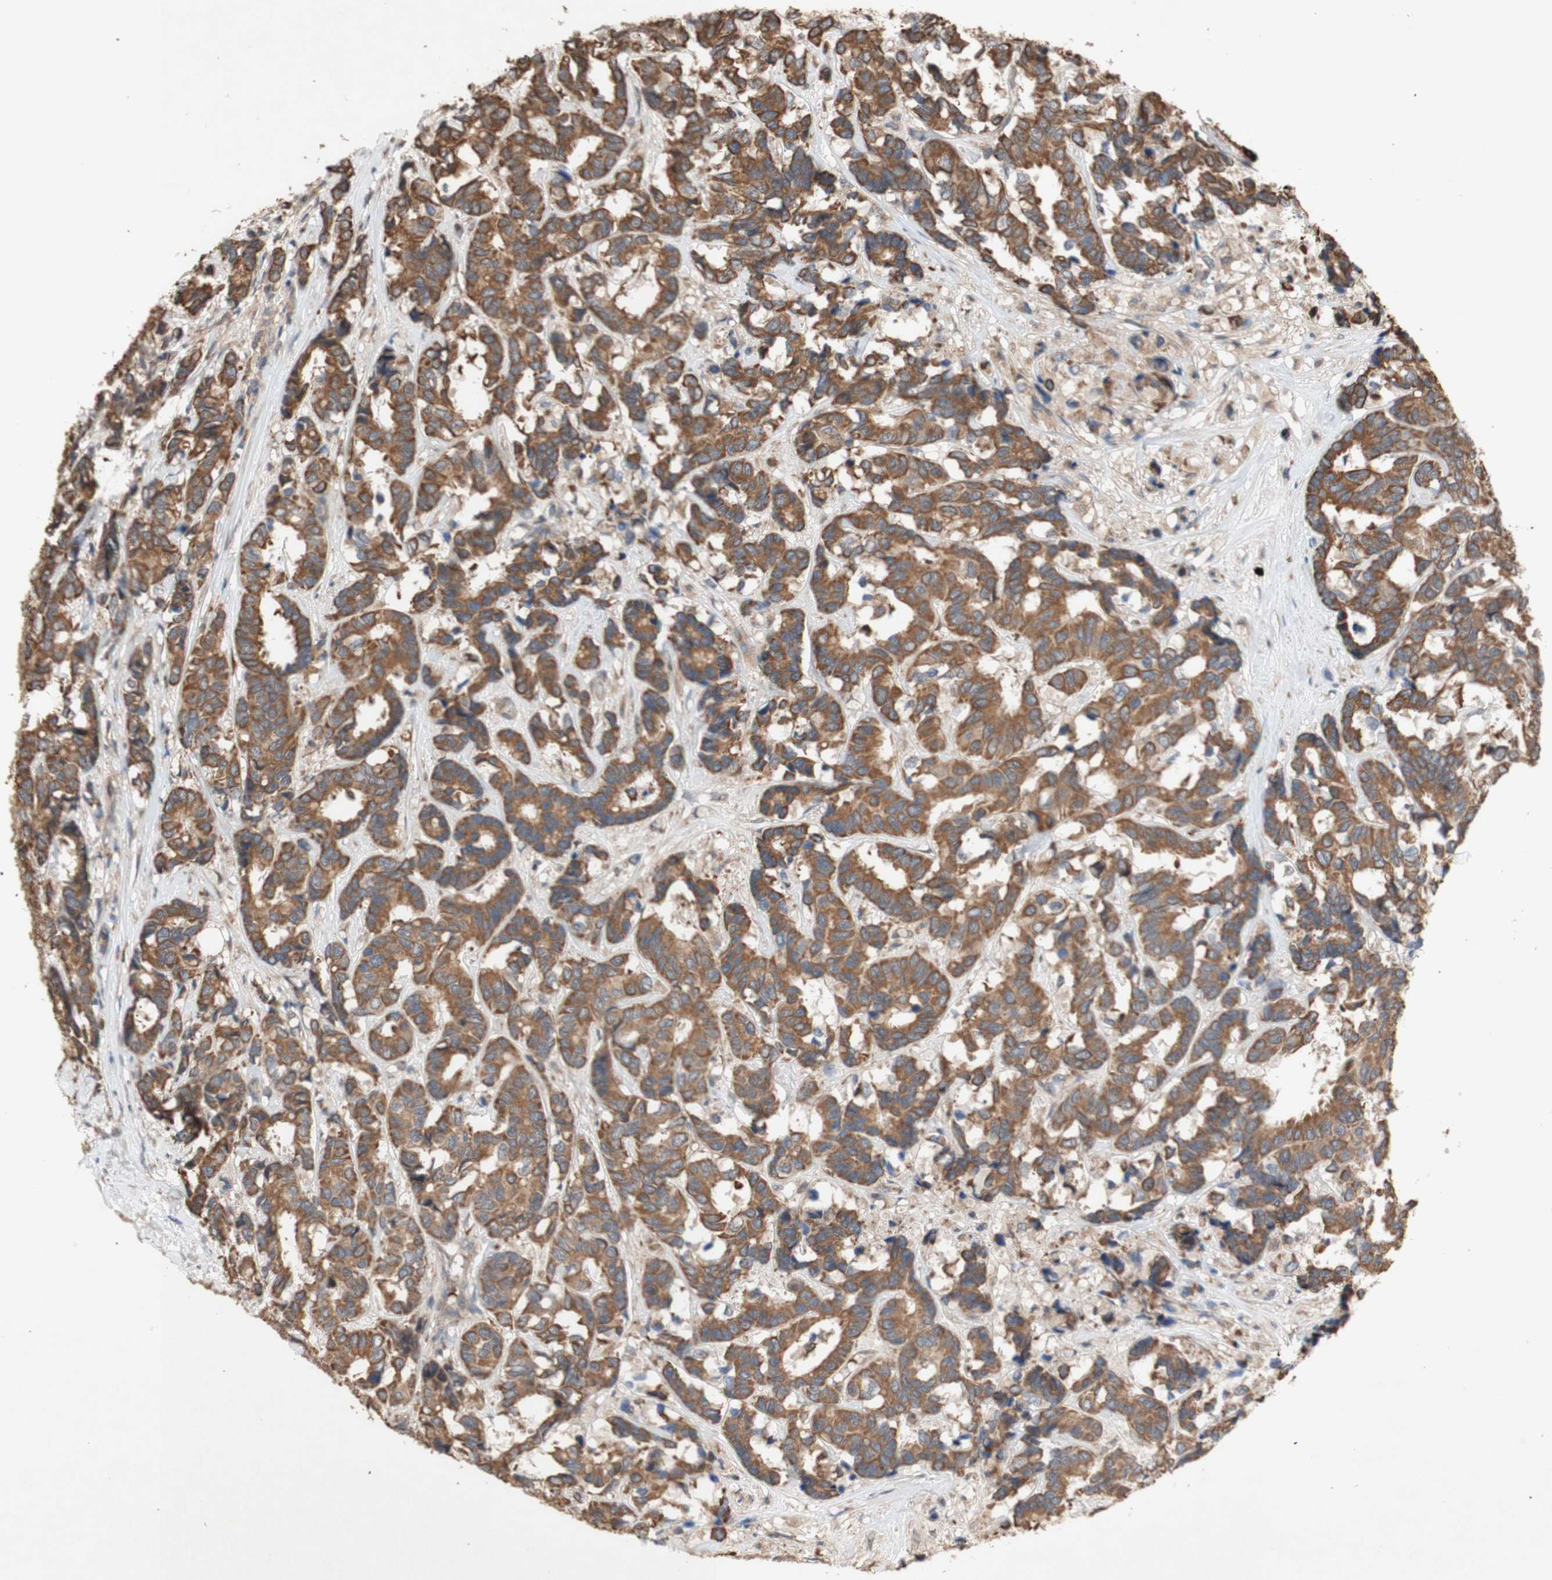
{"staining": {"intensity": "moderate", "quantity": ">75%", "location": "cytoplasmic/membranous"}, "tissue": "breast cancer", "cell_type": "Tumor cells", "image_type": "cancer", "snomed": [{"axis": "morphology", "description": "Duct carcinoma"}, {"axis": "topography", "description": "Breast"}], "caption": "Immunohistochemistry (IHC) histopathology image of neoplastic tissue: invasive ductal carcinoma (breast) stained using immunohistochemistry (IHC) shows medium levels of moderate protein expression localized specifically in the cytoplasmic/membranous of tumor cells, appearing as a cytoplasmic/membranous brown color.", "gene": "PKN1", "patient": {"sex": "female", "age": 87}}